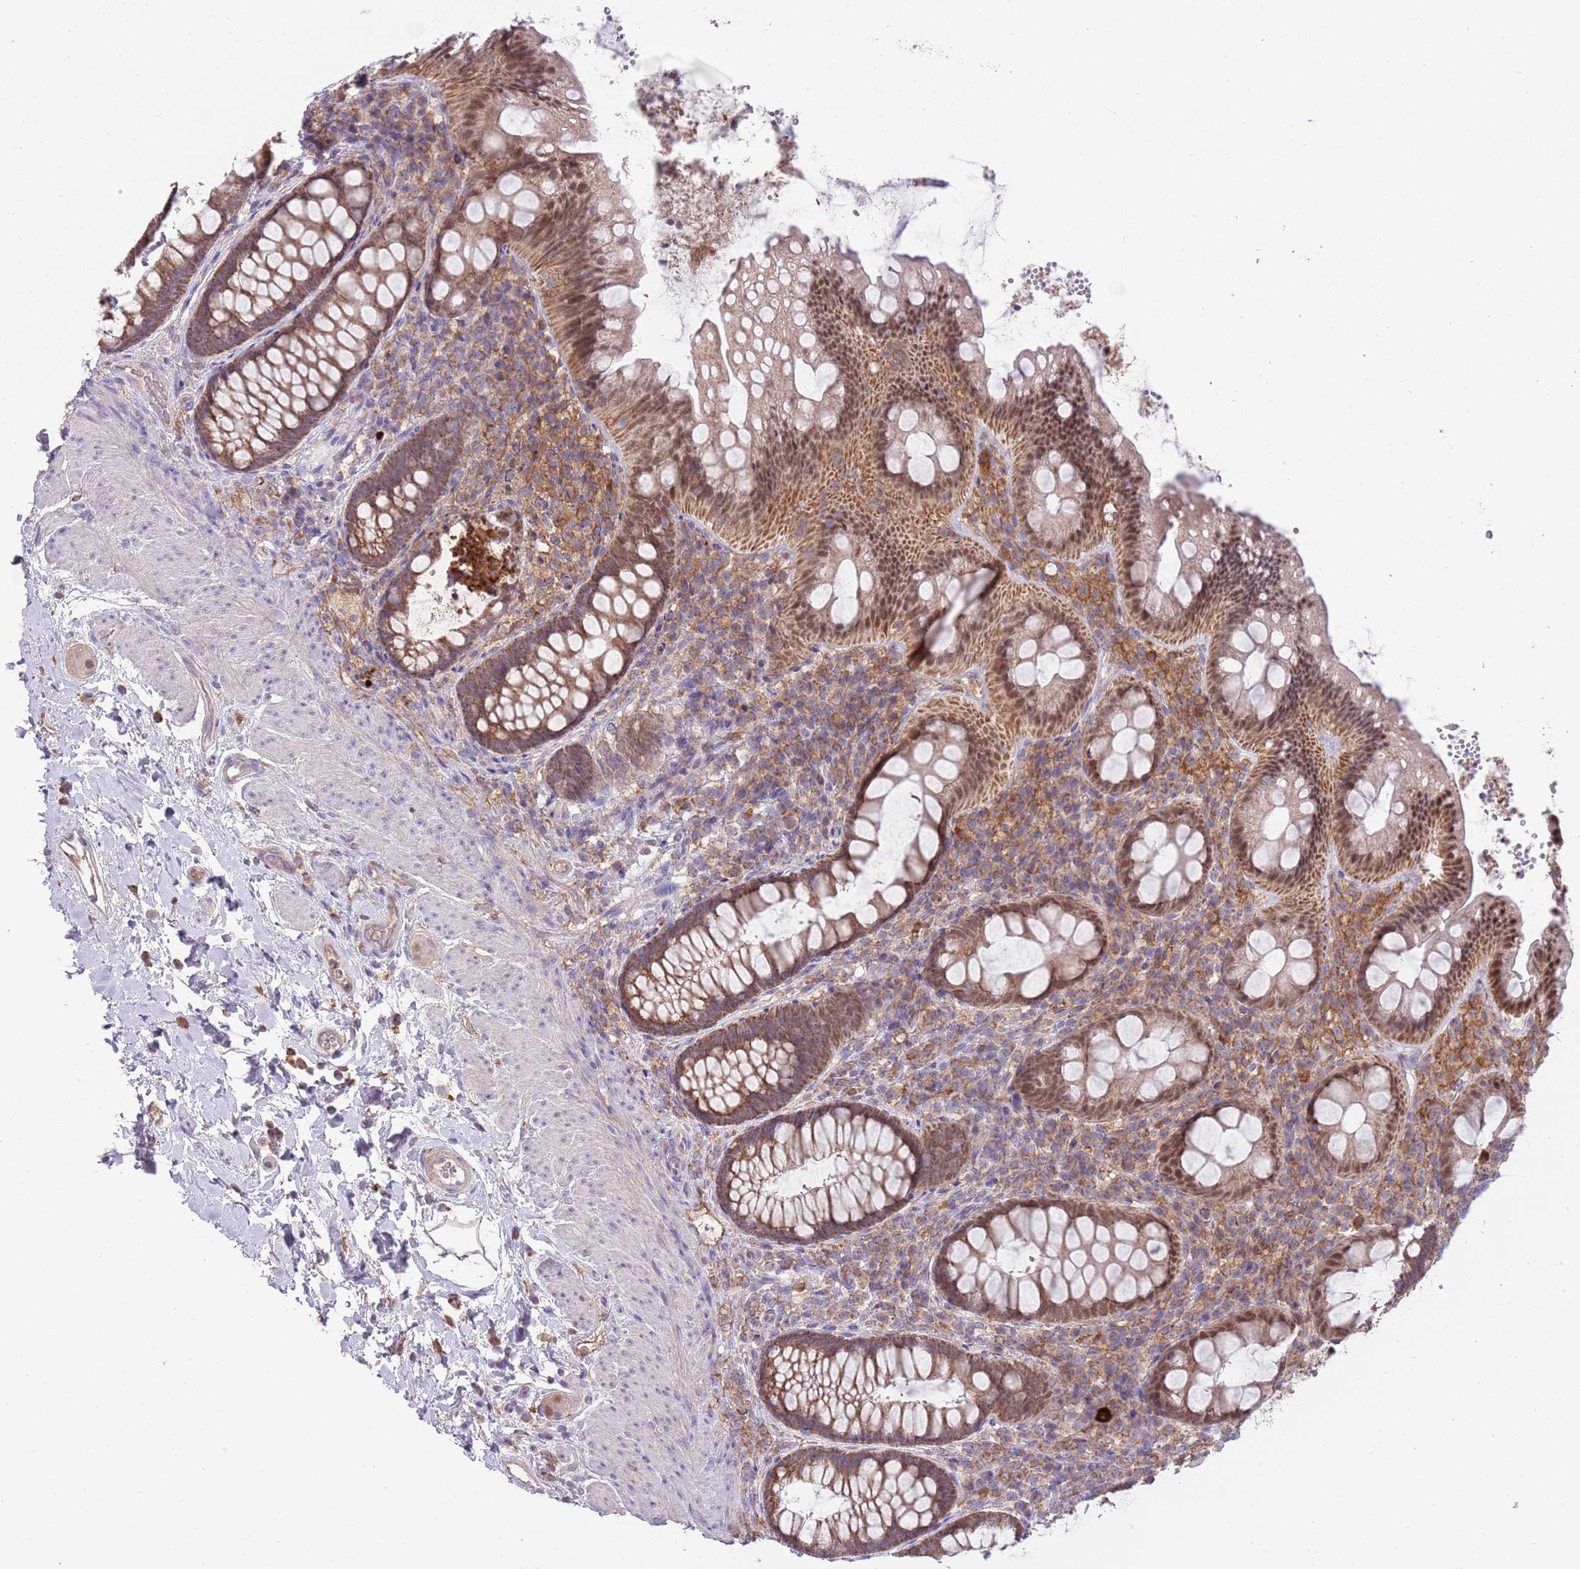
{"staining": {"intensity": "moderate", "quantity": ">75%", "location": "cytoplasmic/membranous,nuclear"}, "tissue": "rectum", "cell_type": "Glandular cells", "image_type": "normal", "snomed": [{"axis": "morphology", "description": "Normal tissue, NOS"}, {"axis": "topography", "description": "Rectum"}, {"axis": "topography", "description": "Peripheral nerve tissue"}], "caption": "Rectum stained with DAB IHC demonstrates medium levels of moderate cytoplasmic/membranous,nuclear positivity in about >75% of glandular cells.", "gene": "DDT", "patient": {"sex": "female", "age": 69}}